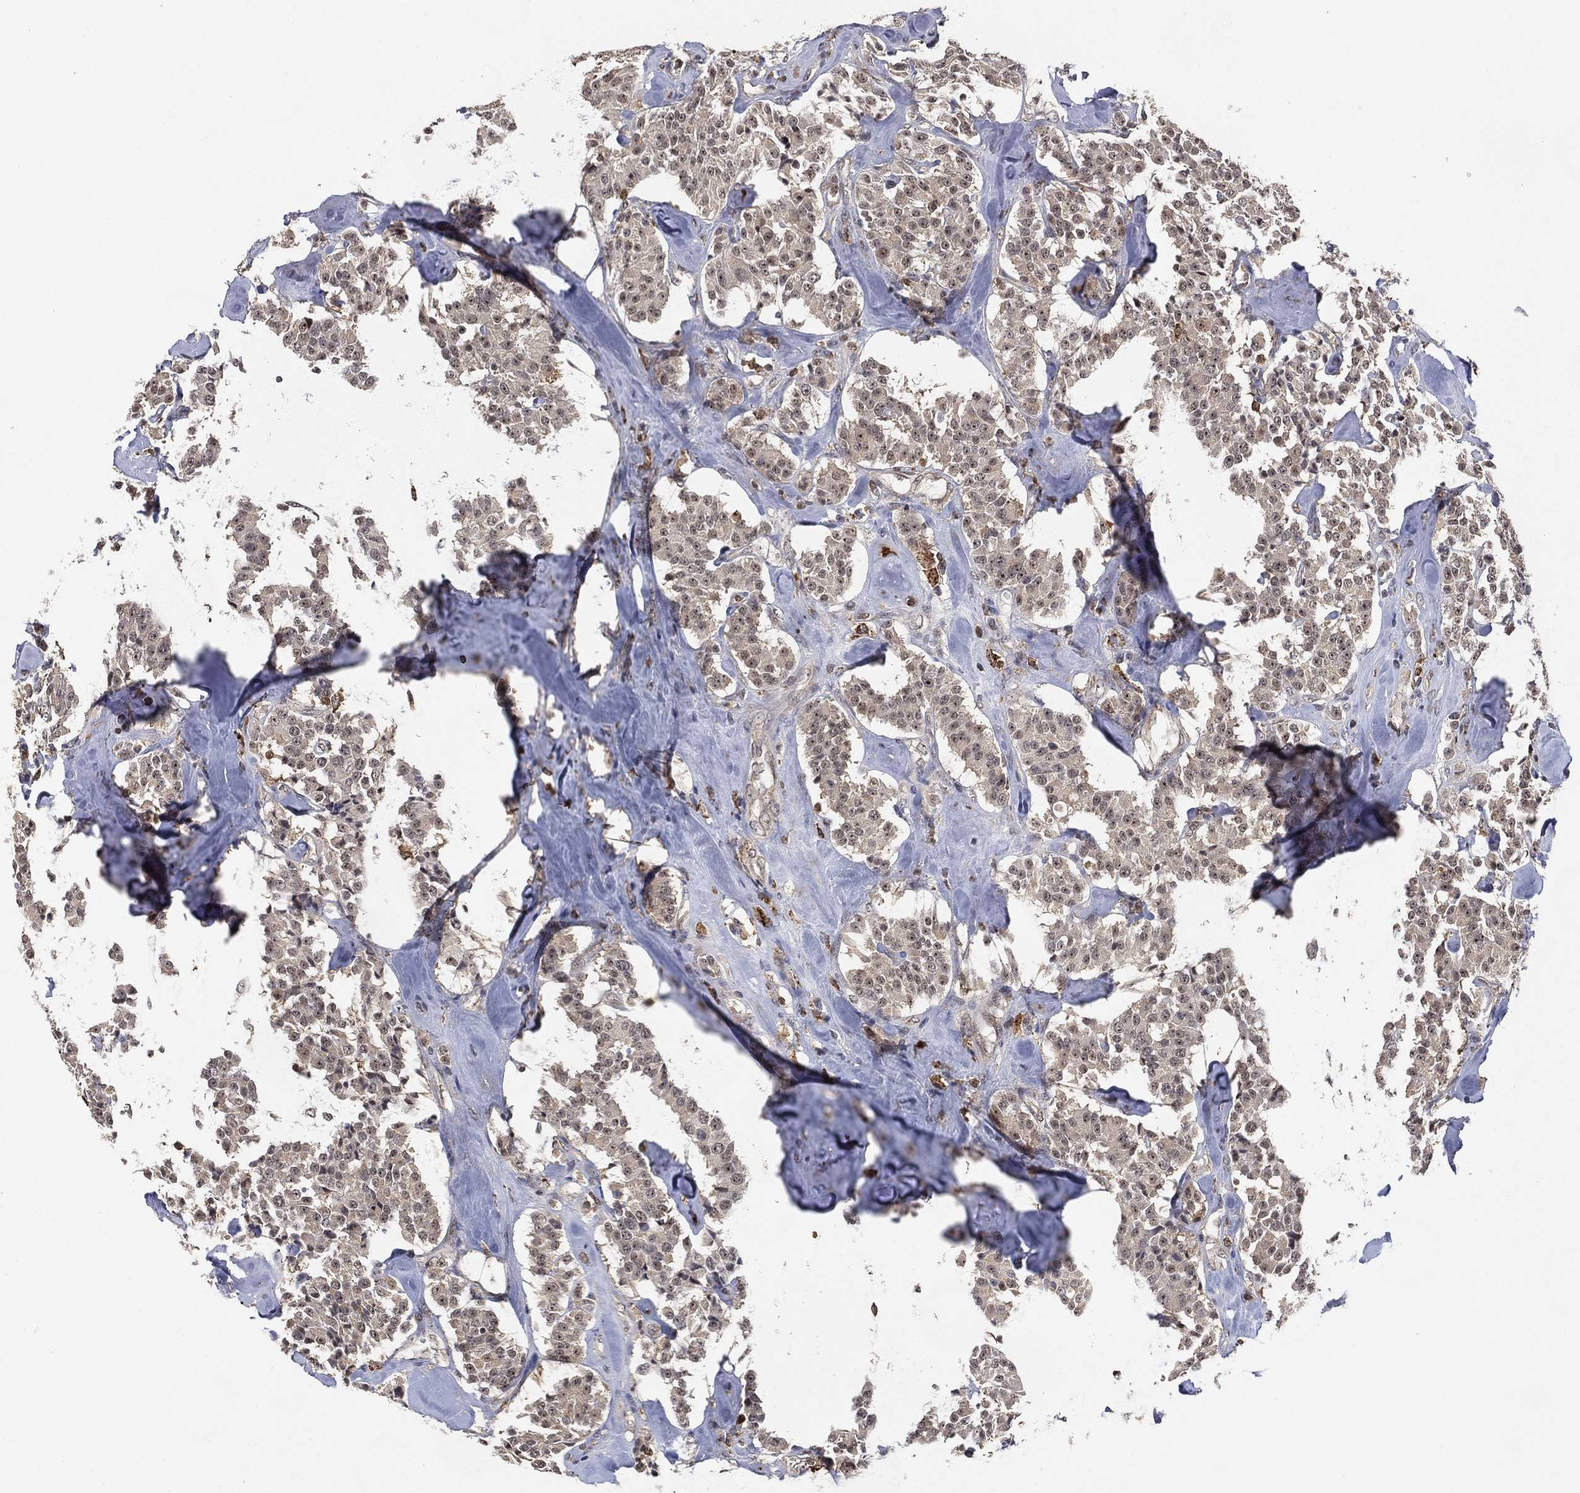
{"staining": {"intensity": "negative", "quantity": "none", "location": "none"}, "tissue": "carcinoid", "cell_type": "Tumor cells", "image_type": "cancer", "snomed": [{"axis": "morphology", "description": "Carcinoid, malignant, NOS"}, {"axis": "topography", "description": "Pancreas"}], "caption": "Immunohistochemical staining of human carcinoid (malignant) shows no significant staining in tumor cells. (IHC, brightfield microscopy, high magnification).", "gene": "WDR26", "patient": {"sex": "male", "age": 41}}